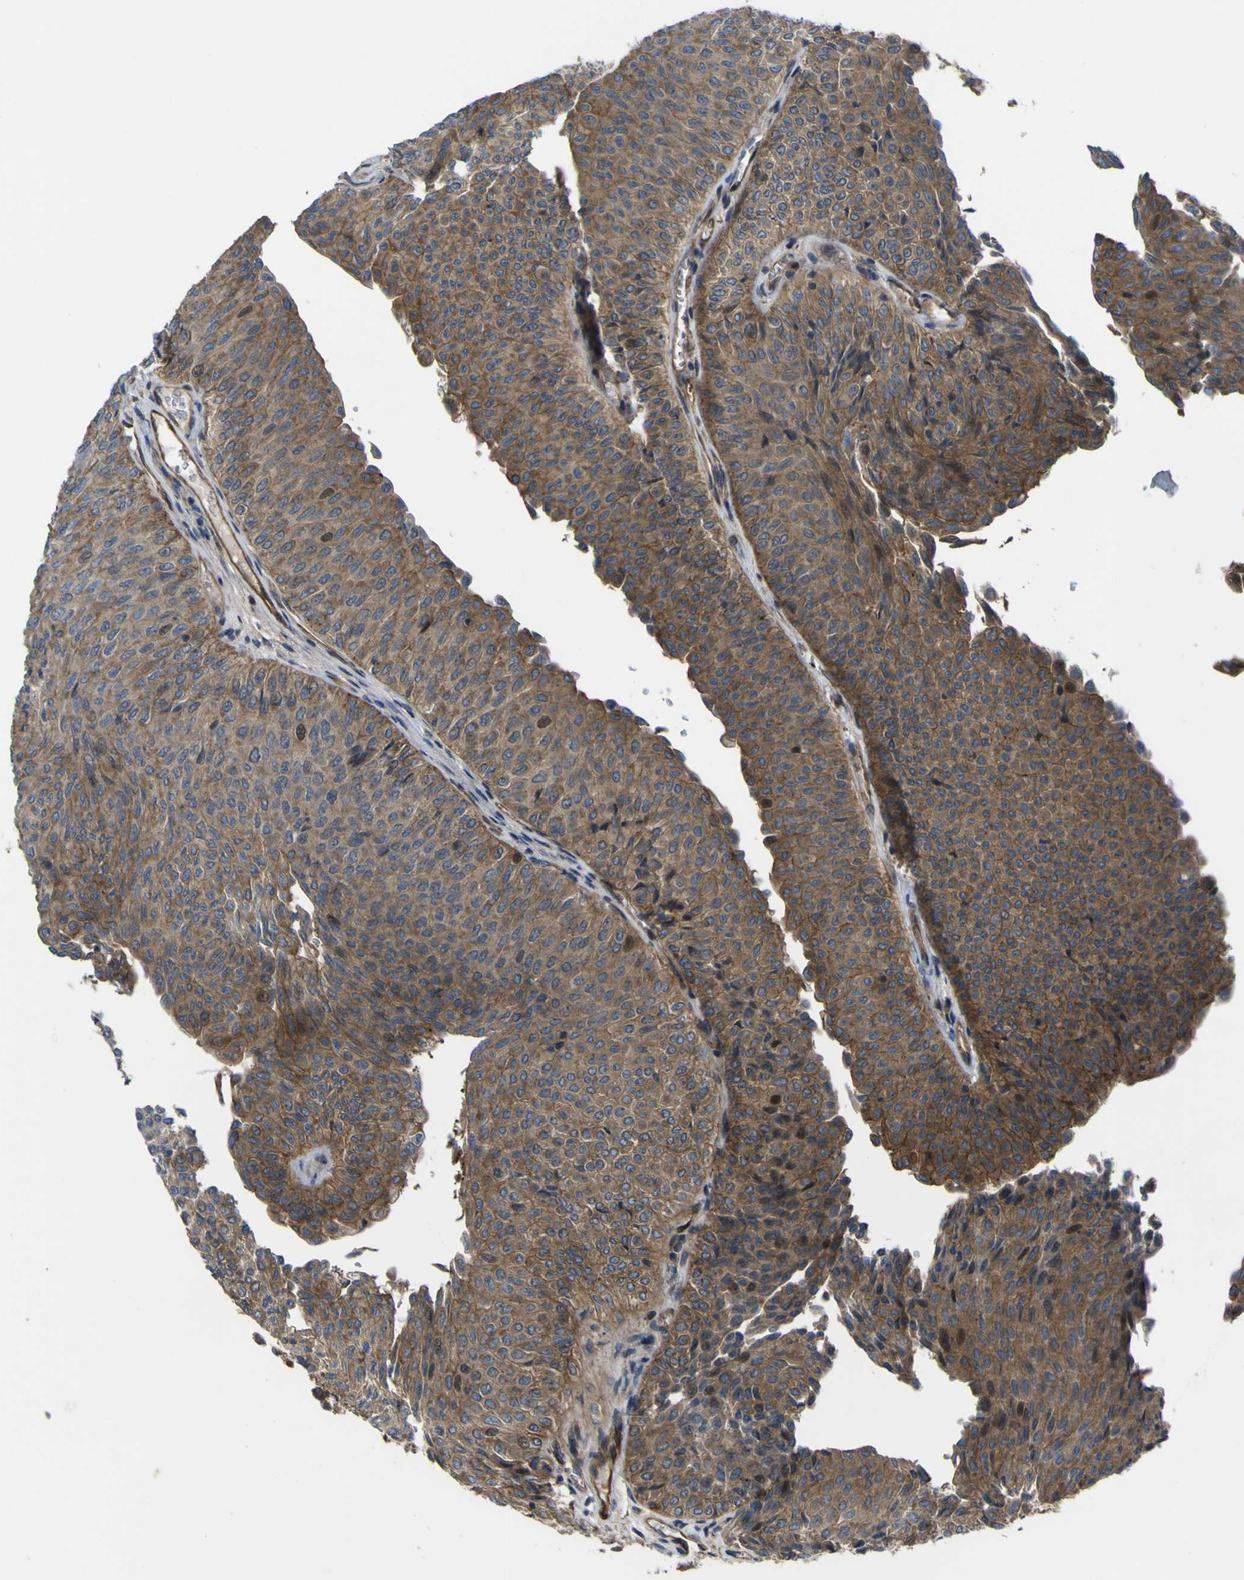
{"staining": {"intensity": "moderate", "quantity": ">75%", "location": "cytoplasmic/membranous"}, "tissue": "urothelial cancer", "cell_type": "Tumor cells", "image_type": "cancer", "snomed": [{"axis": "morphology", "description": "Urothelial carcinoma, Low grade"}, {"axis": "topography", "description": "Urinary bladder"}], "caption": "Urothelial cancer stained with a protein marker displays moderate staining in tumor cells.", "gene": "FBXO30", "patient": {"sex": "male", "age": 78}}